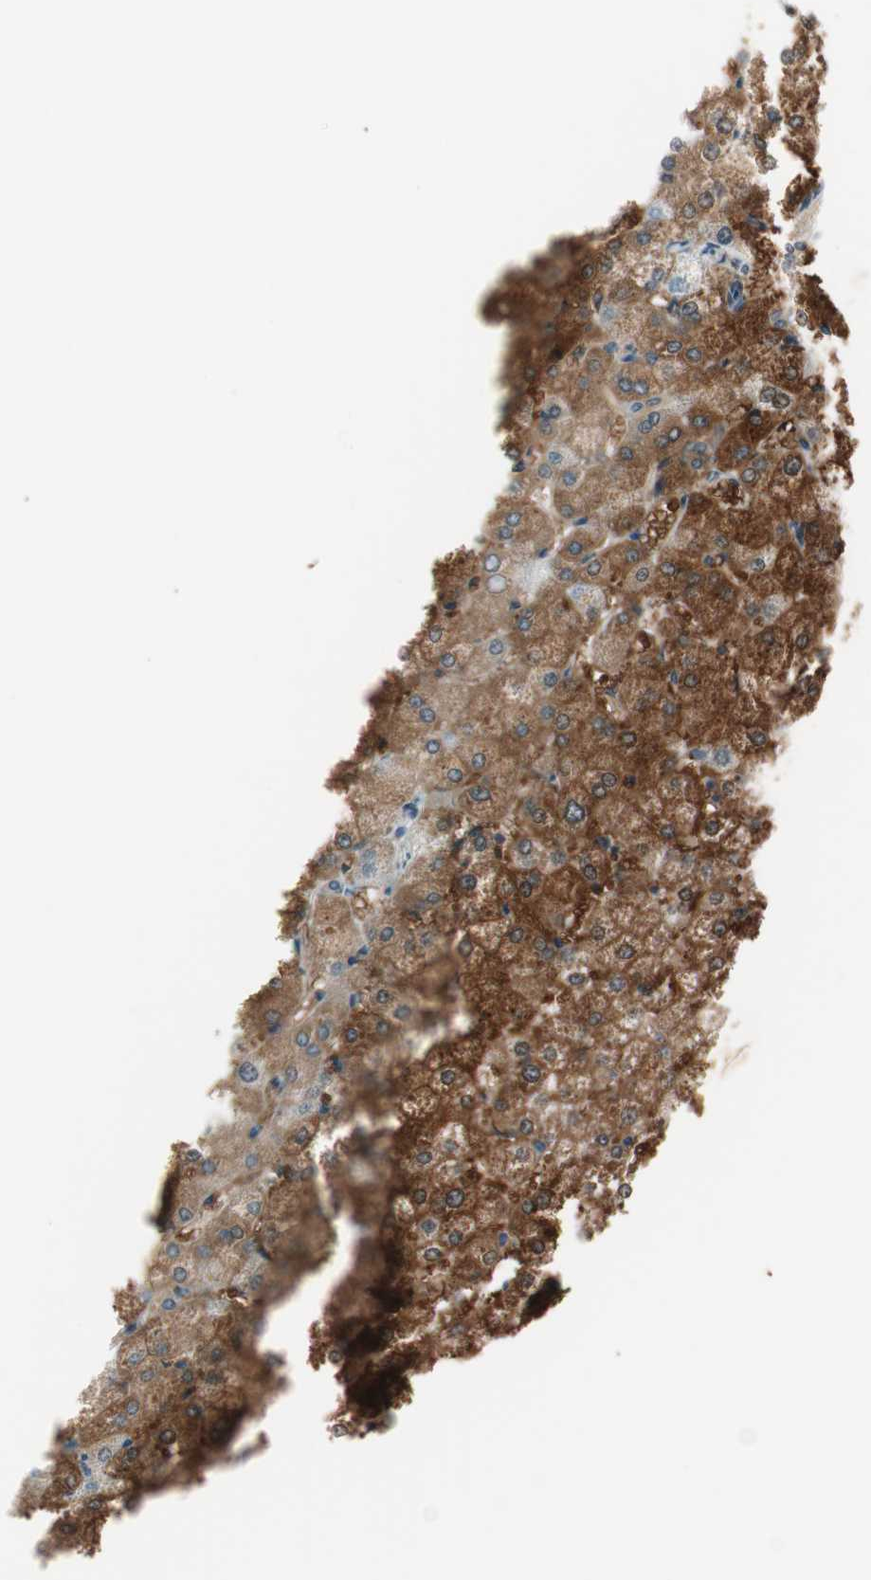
{"staining": {"intensity": "moderate", "quantity": ">75%", "location": "cytoplasmic/membranous"}, "tissue": "liver", "cell_type": "Cholangiocytes", "image_type": "normal", "snomed": [{"axis": "morphology", "description": "Normal tissue, NOS"}, {"axis": "topography", "description": "Liver"}], "caption": "Protein expression analysis of benign liver shows moderate cytoplasmic/membranous expression in approximately >75% of cholangiocytes.", "gene": "CGRRF1", "patient": {"sex": "female", "age": 32}}